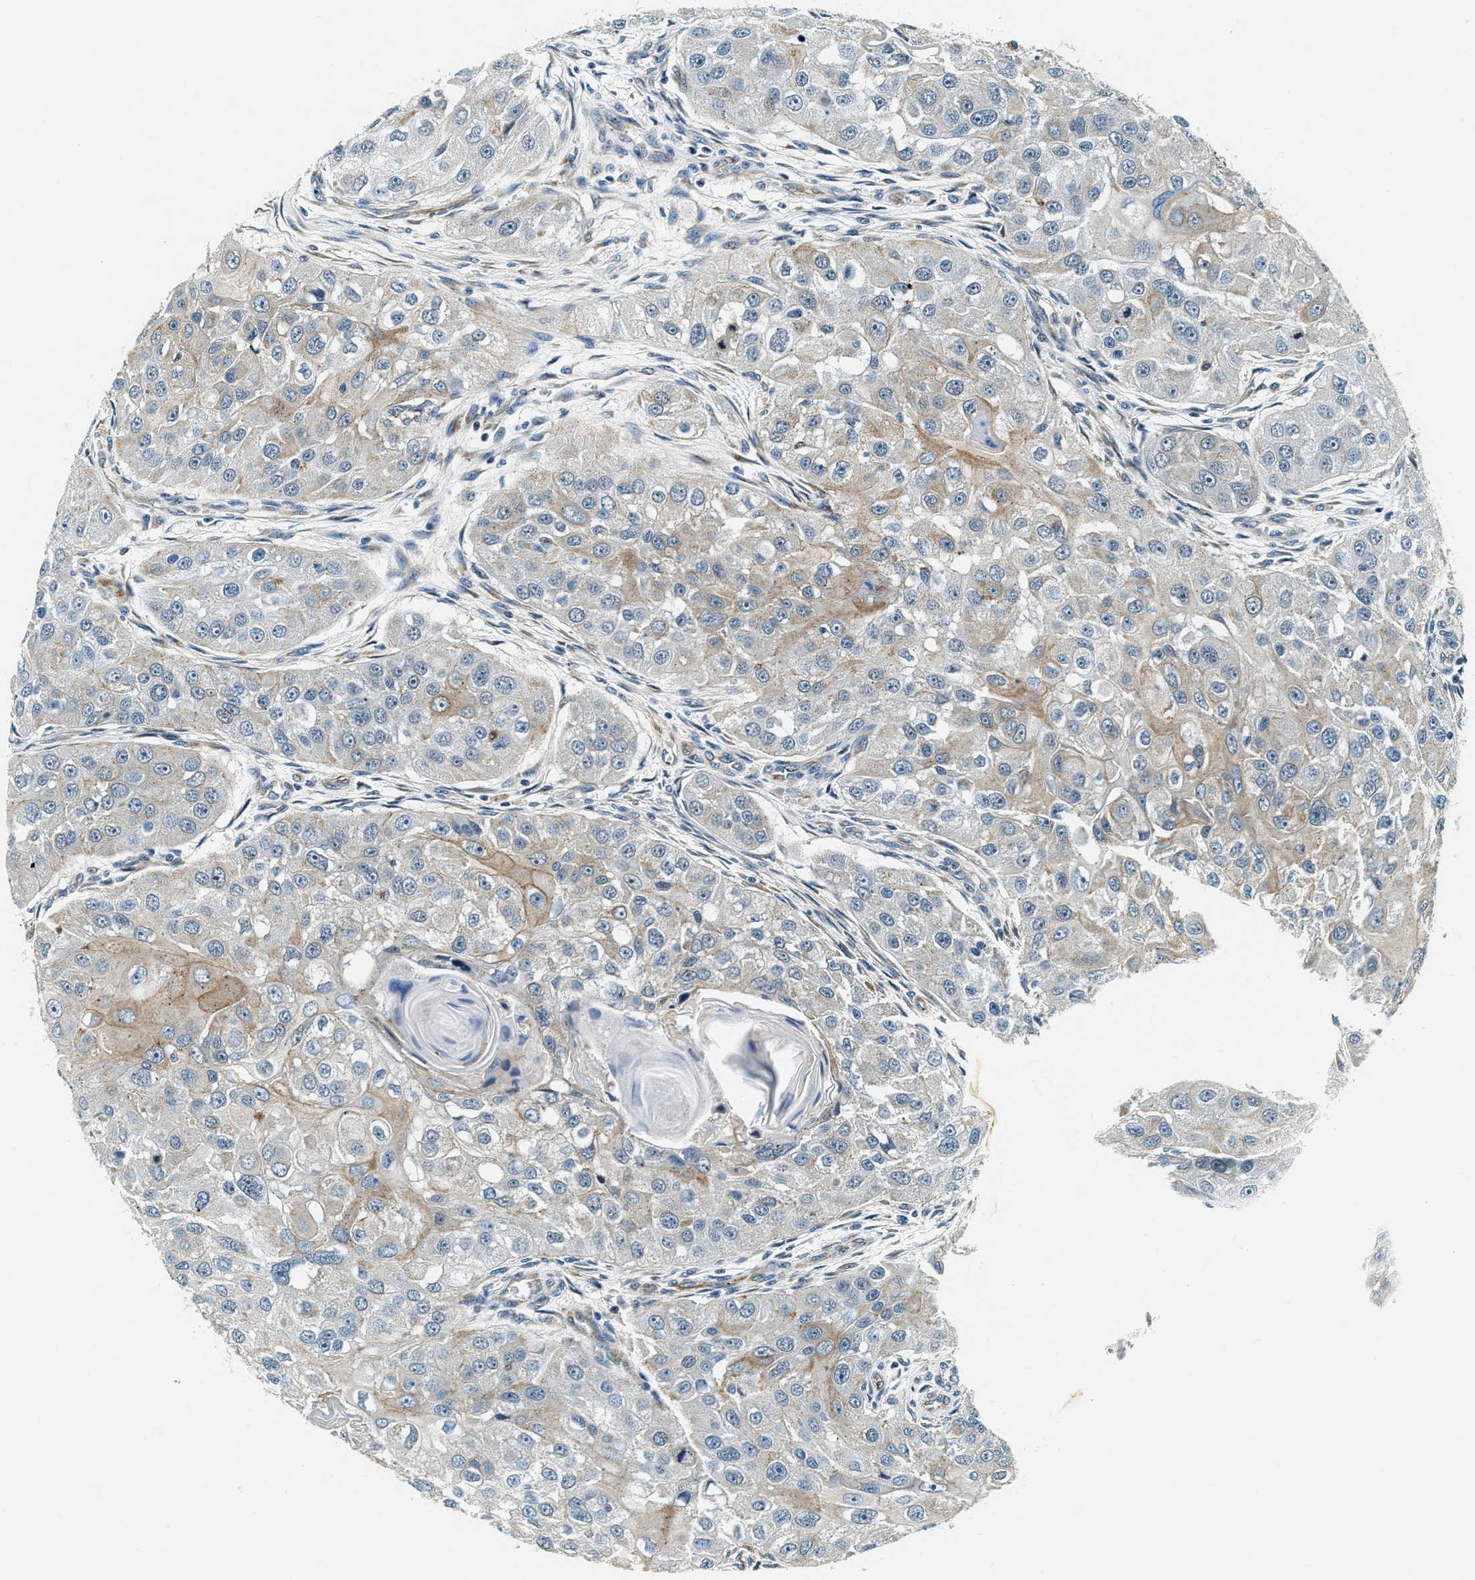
{"staining": {"intensity": "weak", "quantity": "<25%", "location": "cytoplasmic/membranous"}, "tissue": "head and neck cancer", "cell_type": "Tumor cells", "image_type": "cancer", "snomed": [{"axis": "morphology", "description": "Normal tissue, NOS"}, {"axis": "morphology", "description": "Squamous cell carcinoma, NOS"}, {"axis": "topography", "description": "Skeletal muscle"}, {"axis": "topography", "description": "Head-Neck"}], "caption": "Tumor cells show no significant expression in head and neck cancer.", "gene": "C2orf66", "patient": {"sex": "male", "age": 51}}